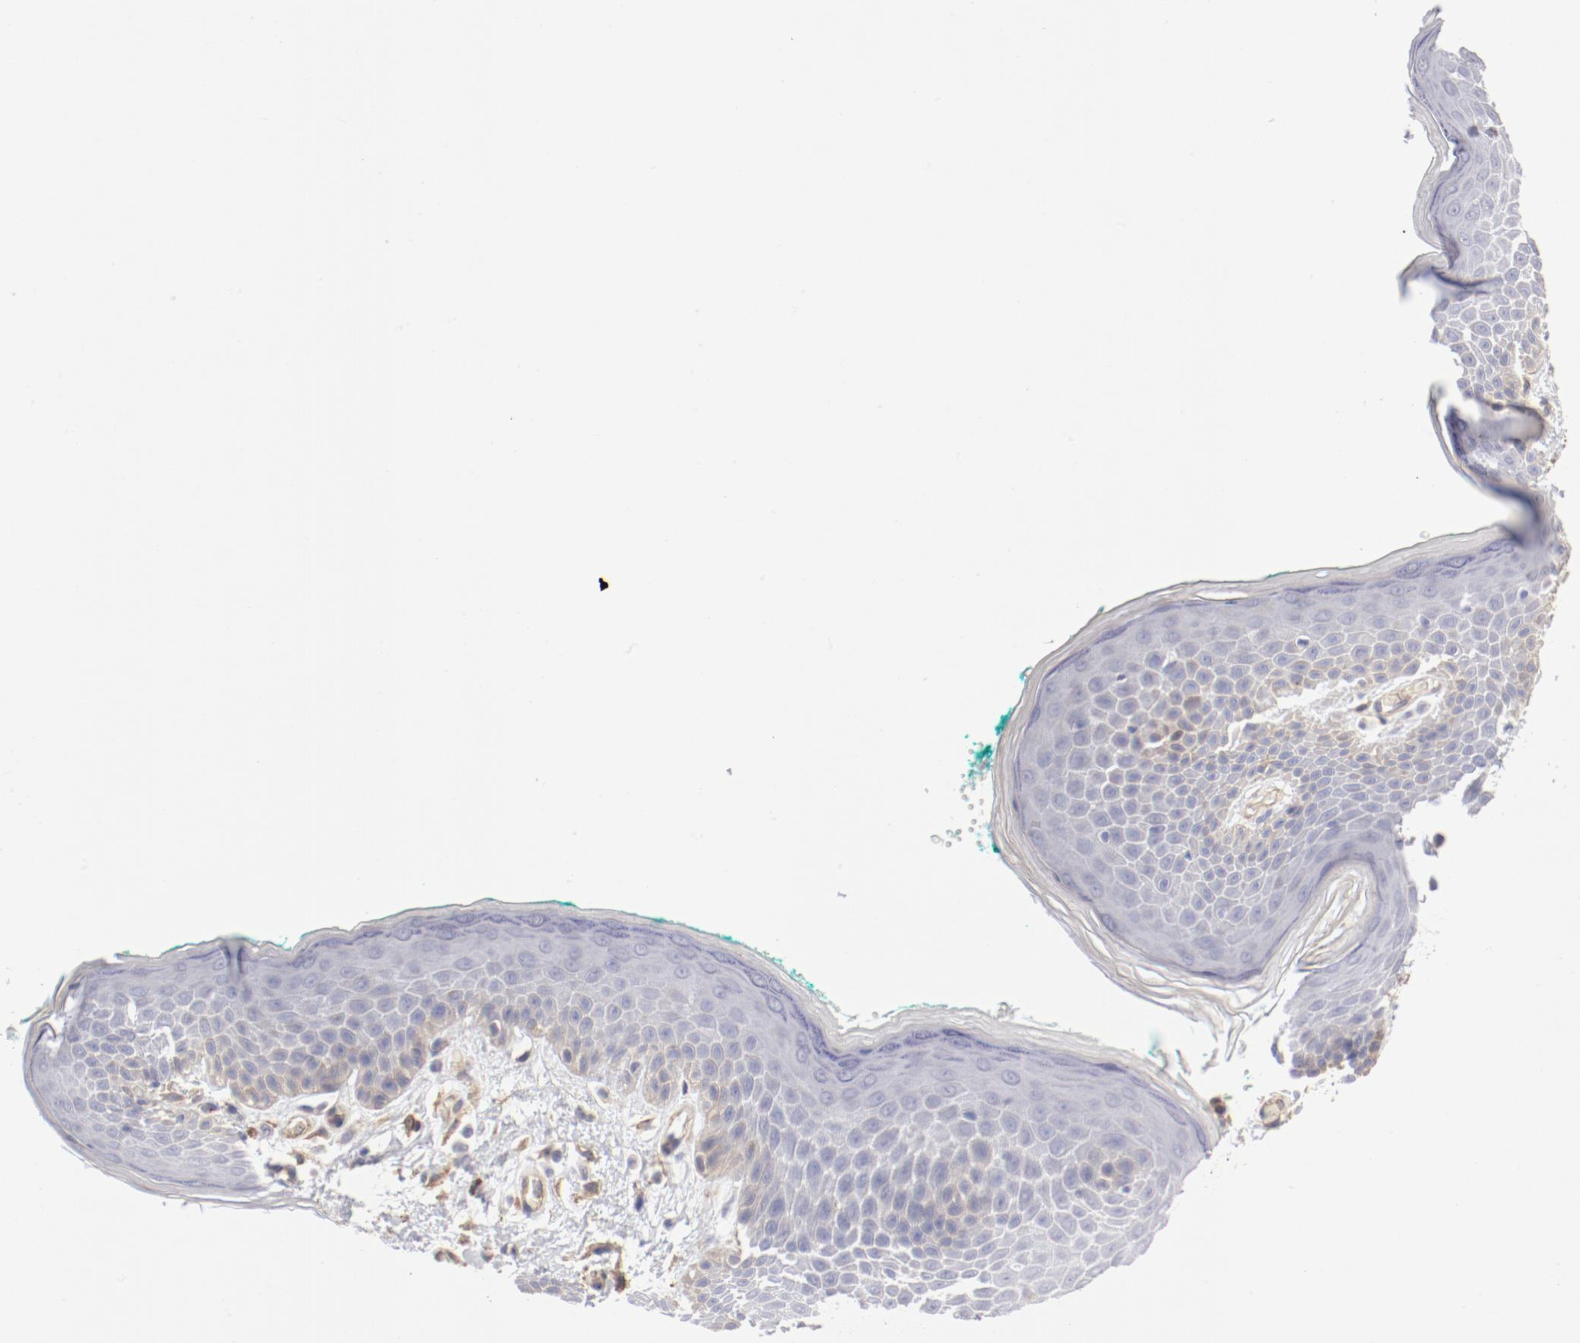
{"staining": {"intensity": "weak", "quantity": "<25%", "location": "cytoplasmic/membranous"}, "tissue": "skin", "cell_type": "Epidermal cells", "image_type": "normal", "snomed": [{"axis": "morphology", "description": "Normal tissue, NOS"}, {"axis": "topography", "description": "Anal"}], "caption": "Immunohistochemical staining of benign skin reveals no significant positivity in epidermal cells. (DAB (3,3'-diaminobenzidine) immunohistochemistry with hematoxylin counter stain).", "gene": "LAX1", "patient": {"sex": "male", "age": 74}}